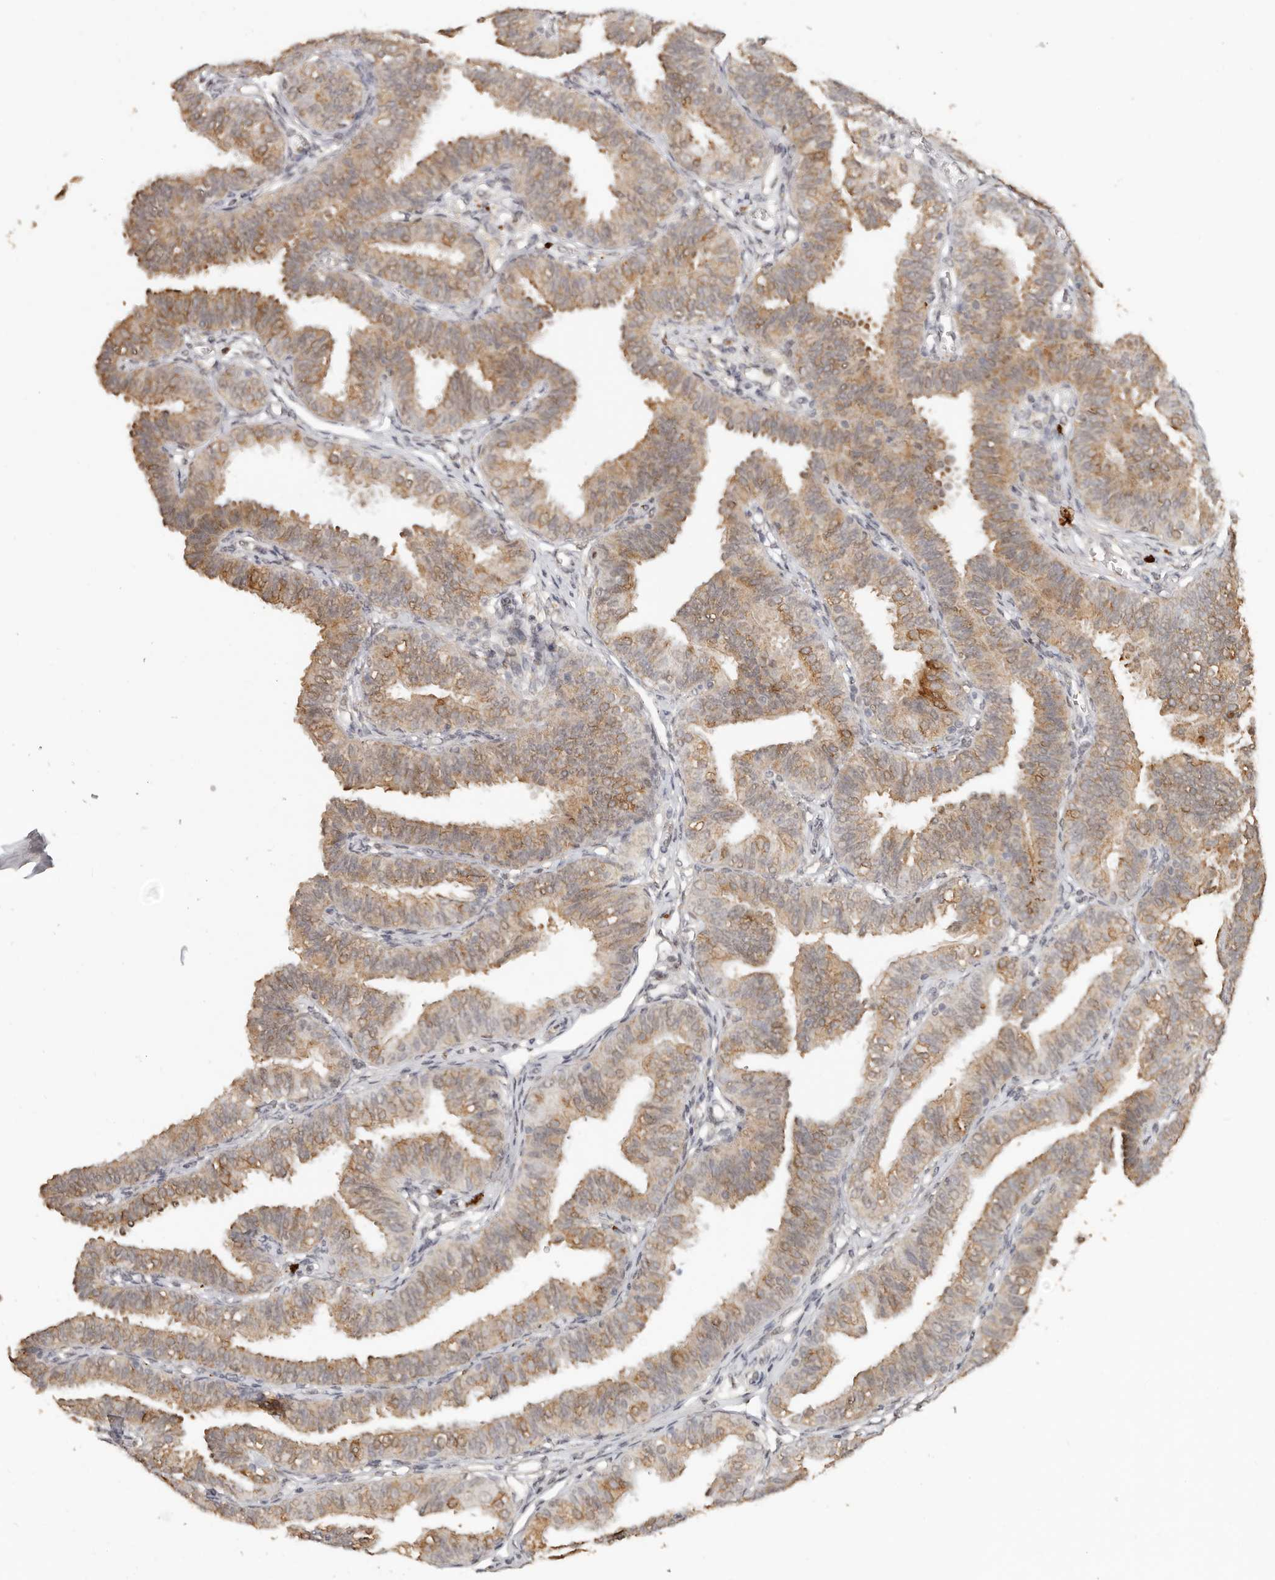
{"staining": {"intensity": "moderate", "quantity": ">75%", "location": "cytoplasmic/membranous"}, "tissue": "fallopian tube", "cell_type": "Glandular cells", "image_type": "normal", "snomed": [{"axis": "morphology", "description": "Normal tissue, NOS"}, {"axis": "topography", "description": "Fallopian tube"}], "caption": "The immunohistochemical stain highlights moderate cytoplasmic/membranous staining in glandular cells of unremarkable fallopian tube. (DAB (3,3'-diaminobenzidine) IHC, brown staining for protein, blue staining for nuclei).", "gene": "SEC14L1", "patient": {"sex": "female", "age": 35}}